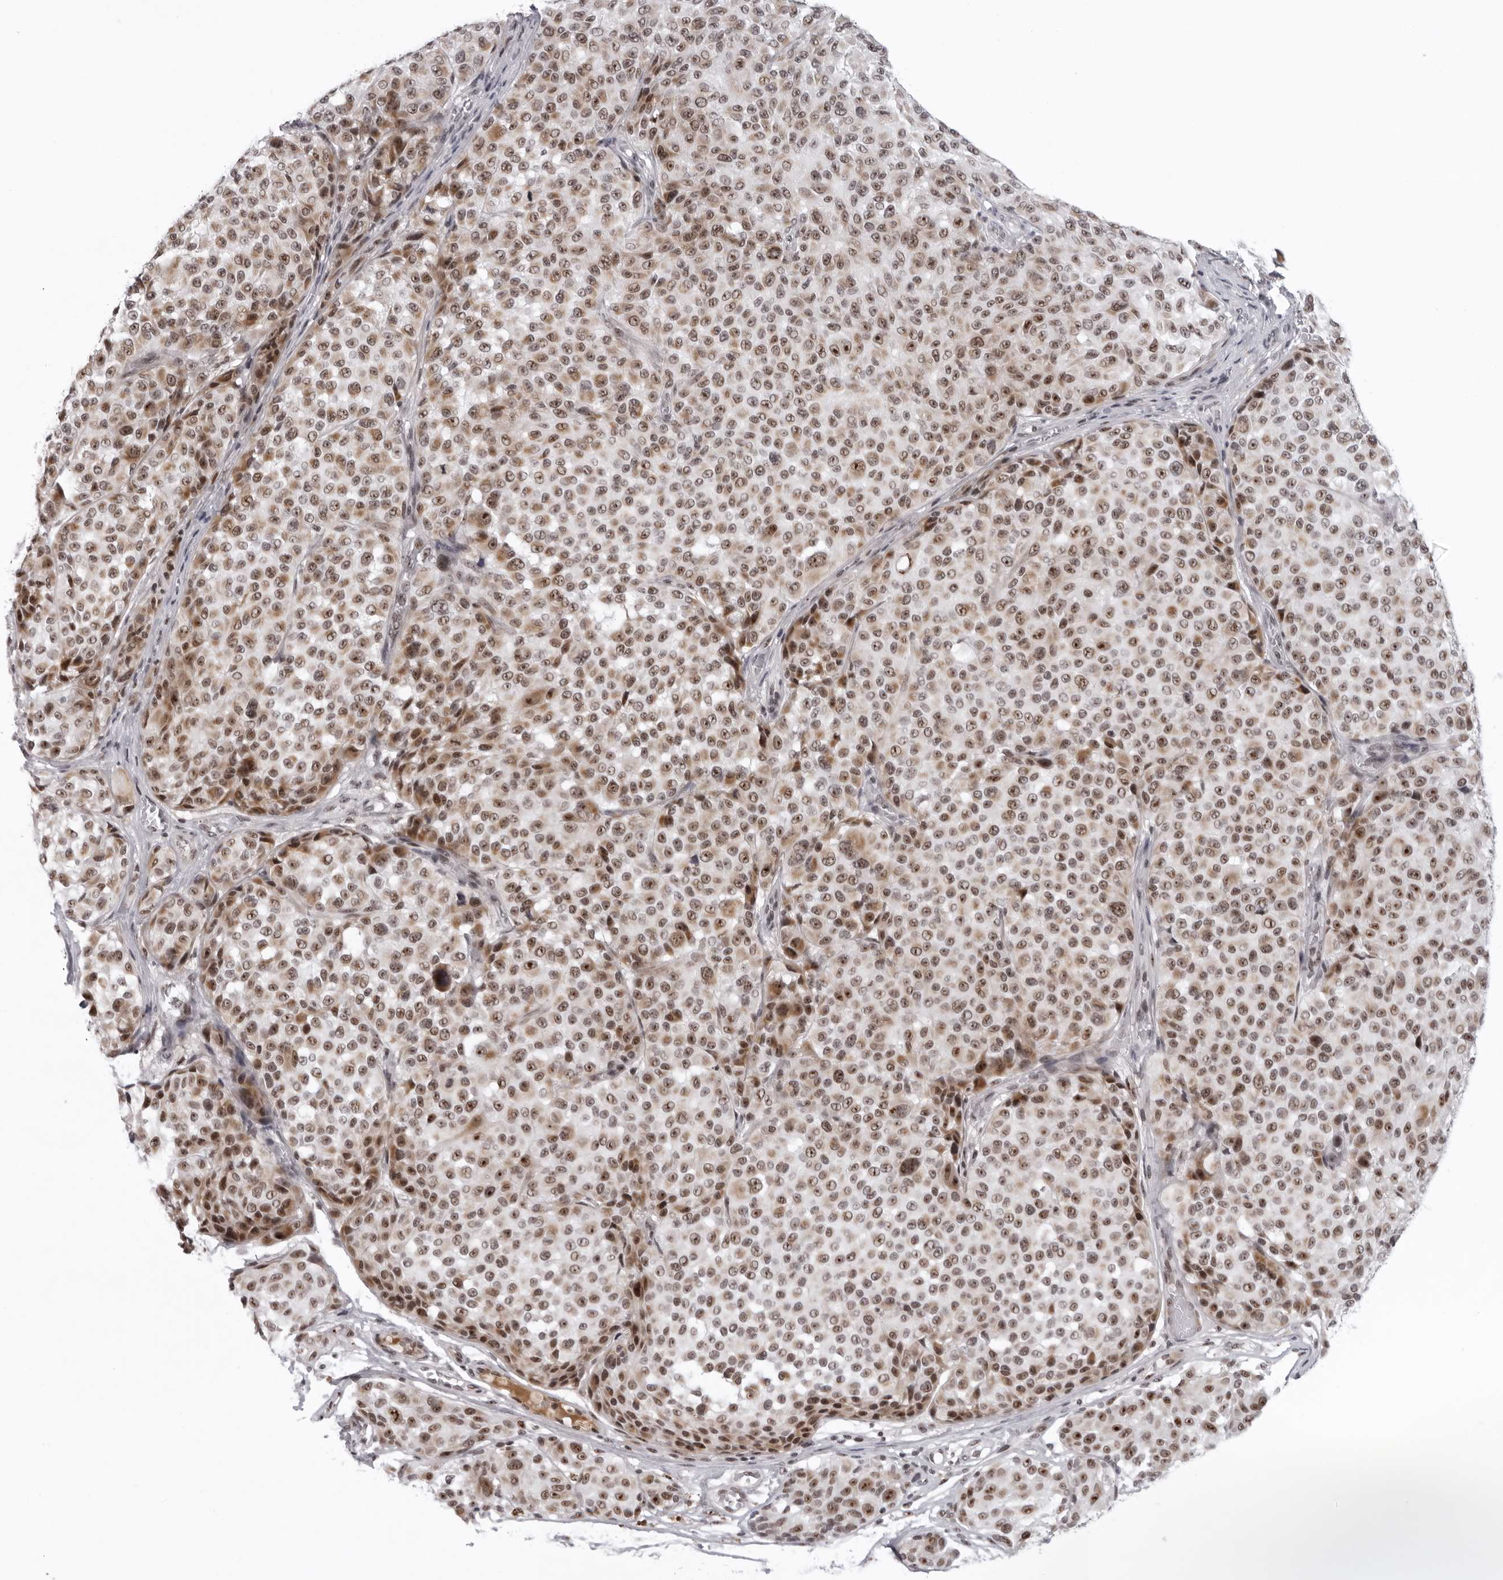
{"staining": {"intensity": "strong", "quantity": ">75%", "location": "nuclear"}, "tissue": "melanoma", "cell_type": "Tumor cells", "image_type": "cancer", "snomed": [{"axis": "morphology", "description": "Malignant melanoma, NOS"}, {"axis": "topography", "description": "Skin"}], "caption": "Protein expression analysis of human malignant melanoma reveals strong nuclear positivity in approximately >75% of tumor cells. The protein of interest is stained brown, and the nuclei are stained in blue (DAB (3,3'-diaminobenzidine) IHC with brightfield microscopy, high magnification).", "gene": "EXOSC10", "patient": {"sex": "male", "age": 83}}